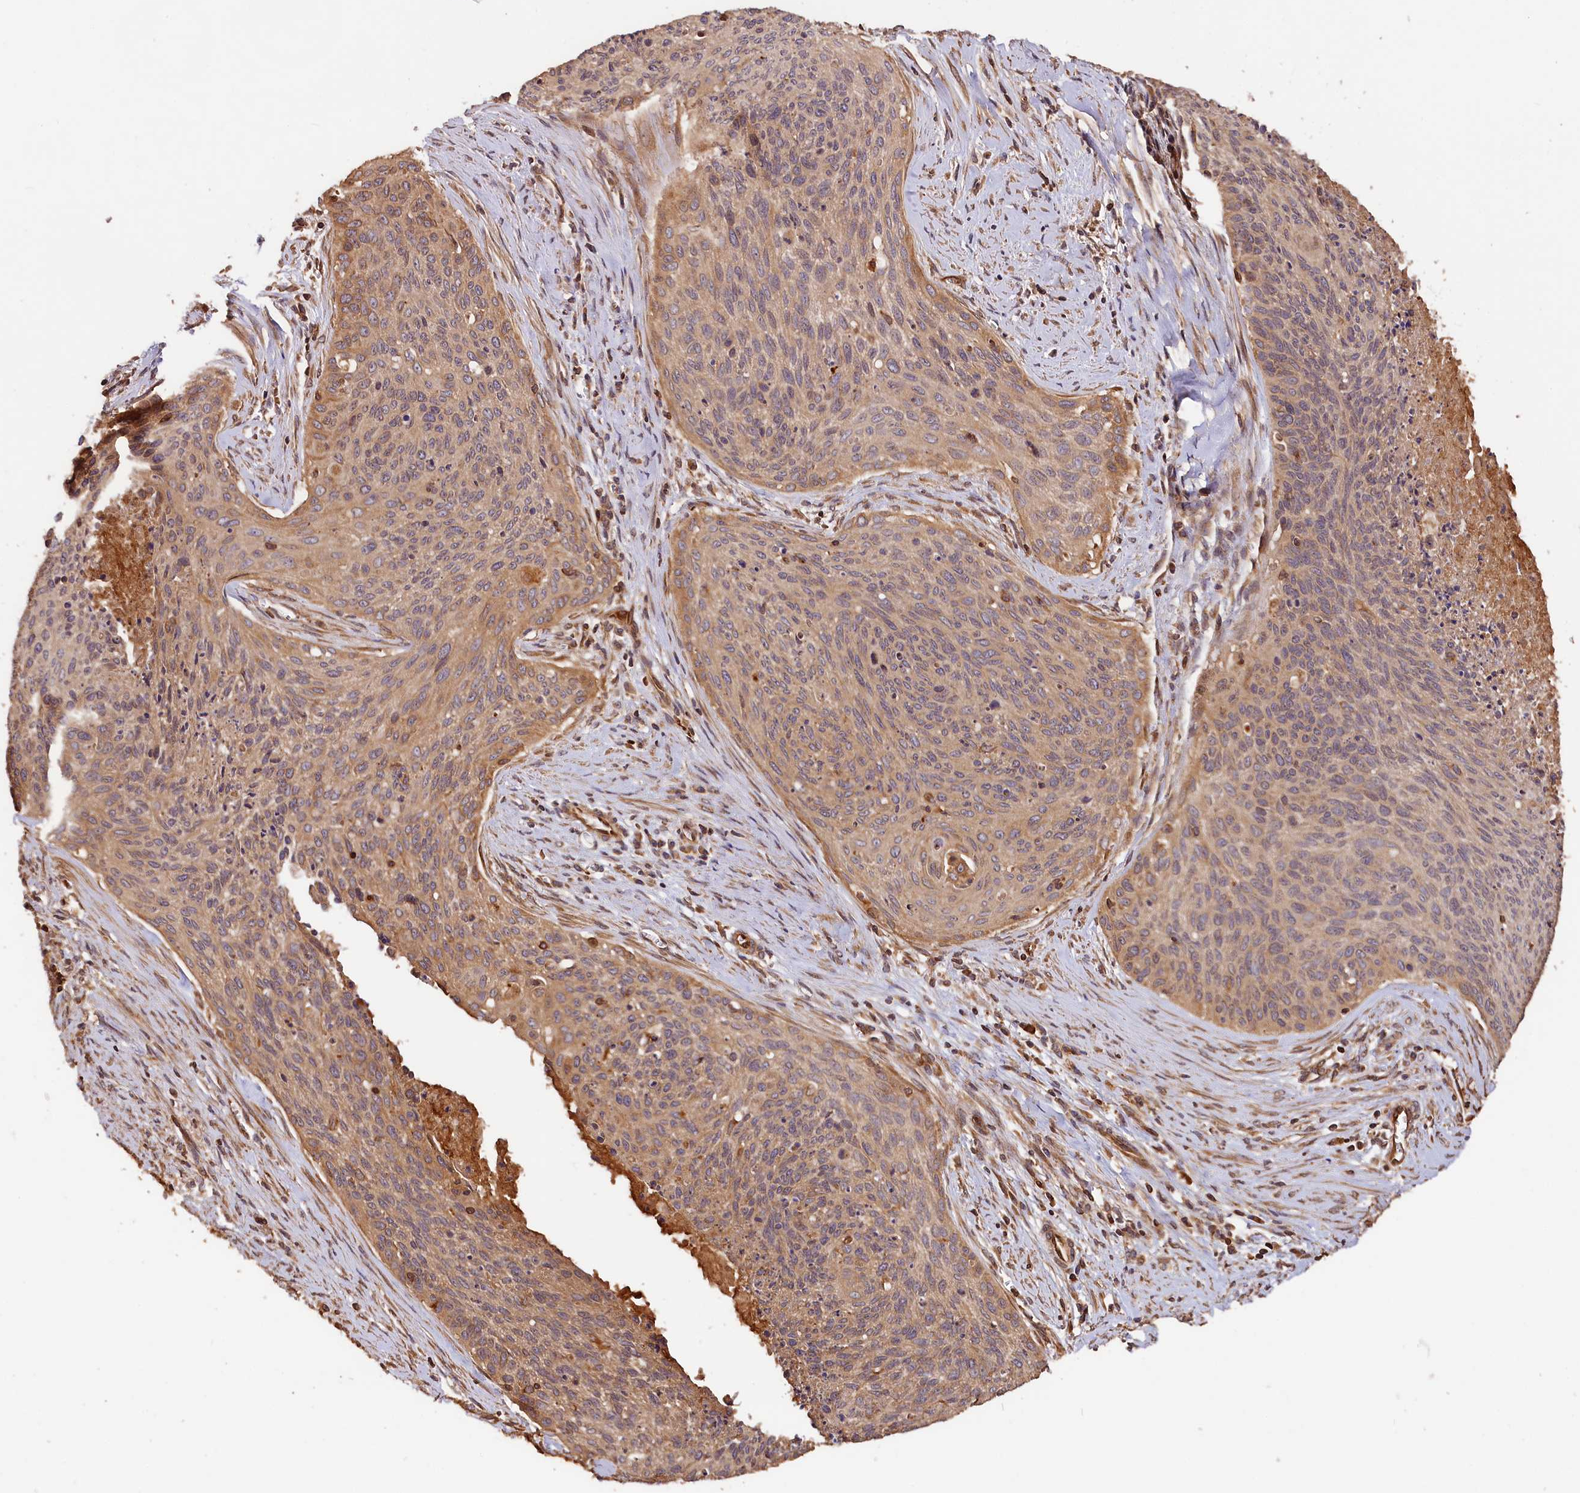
{"staining": {"intensity": "moderate", "quantity": "25%-75%", "location": "cytoplasmic/membranous"}, "tissue": "cervical cancer", "cell_type": "Tumor cells", "image_type": "cancer", "snomed": [{"axis": "morphology", "description": "Squamous cell carcinoma, NOS"}, {"axis": "topography", "description": "Cervix"}], "caption": "A photomicrograph of human cervical squamous cell carcinoma stained for a protein demonstrates moderate cytoplasmic/membranous brown staining in tumor cells. The staining is performed using DAB (3,3'-diaminobenzidine) brown chromogen to label protein expression. The nuclei are counter-stained blue using hematoxylin.", "gene": "HMOX2", "patient": {"sex": "female", "age": 55}}